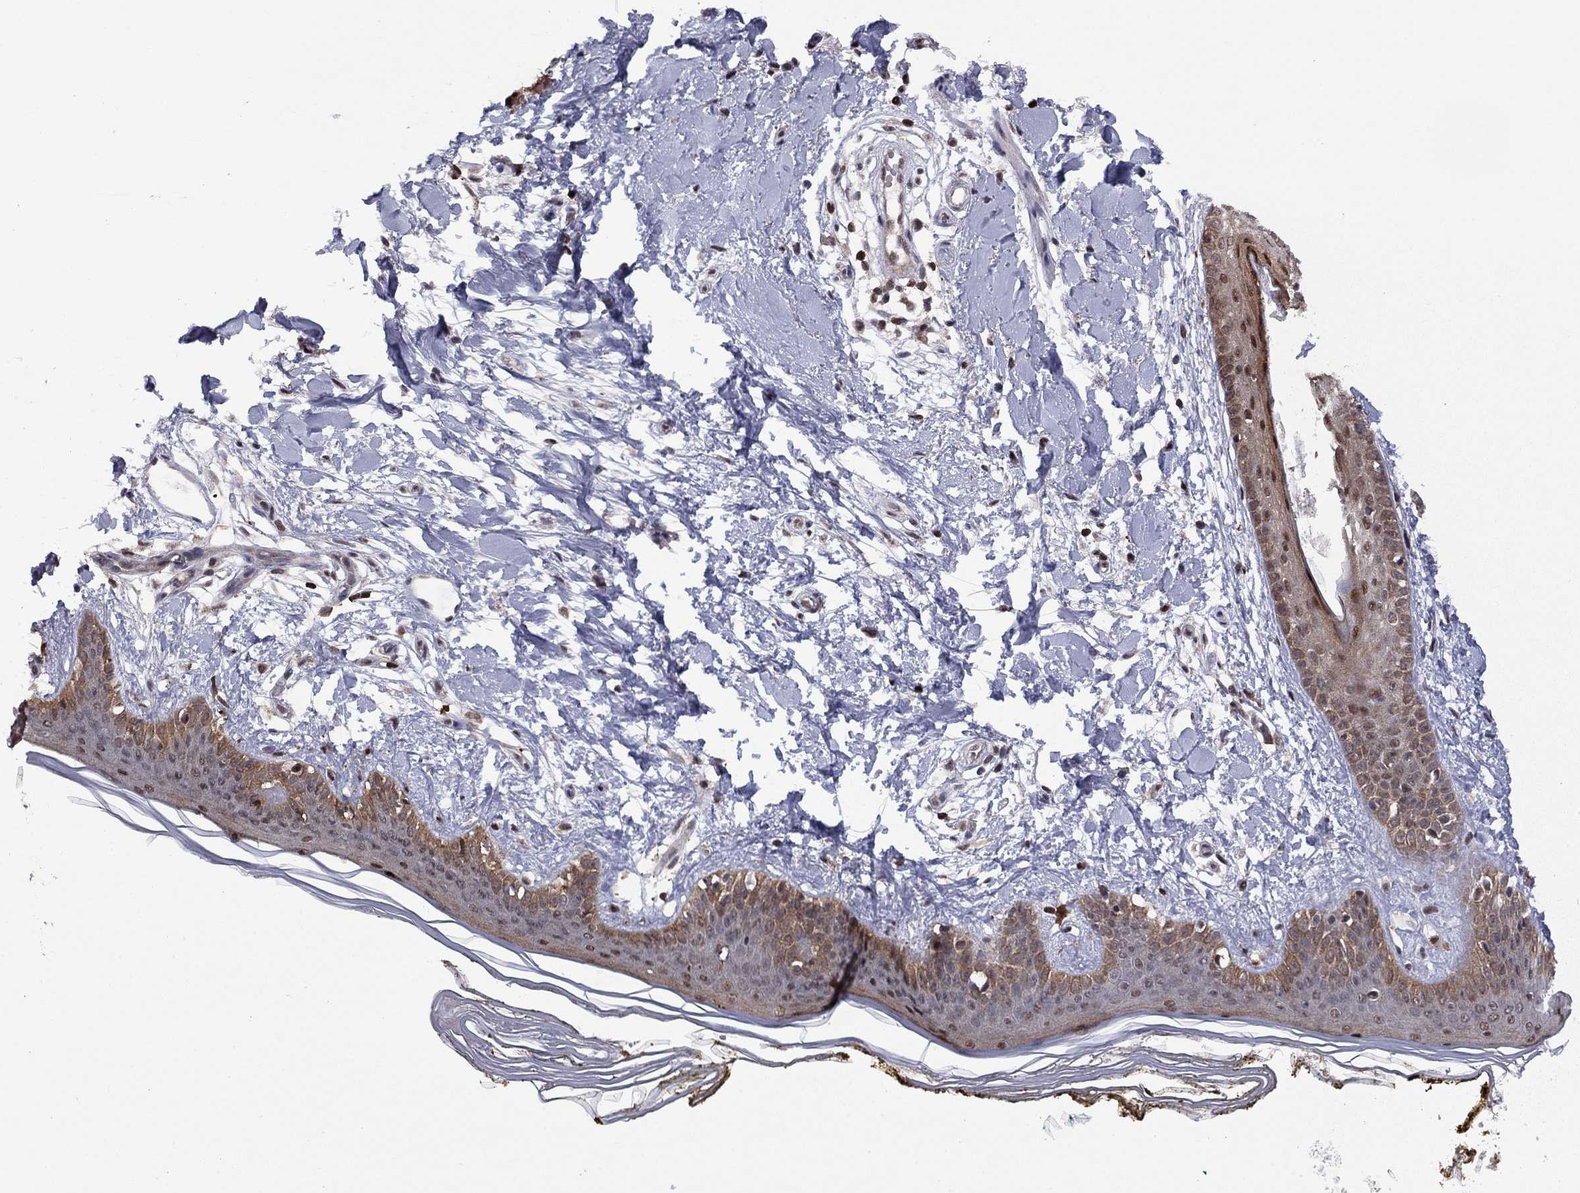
{"staining": {"intensity": "negative", "quantity": "none", "location": "none"}, "tissue": "skin", "cell_type": "Fibroblasts", "image_type": "normal", "snomed": [{"axis": "morphology", "description": "Normal tissue, NOS"}, {"axis": "morphology", "description": "Malignant melanoma, NOS"}, {"axis": "topography", "description": "Skin"}], "caption": "Immunohistochemical staining of normal human skin reveals no significant staining in fibroblasts.", "gene": "PSMD2", "patient": {"sex": "female", "age": 34}}